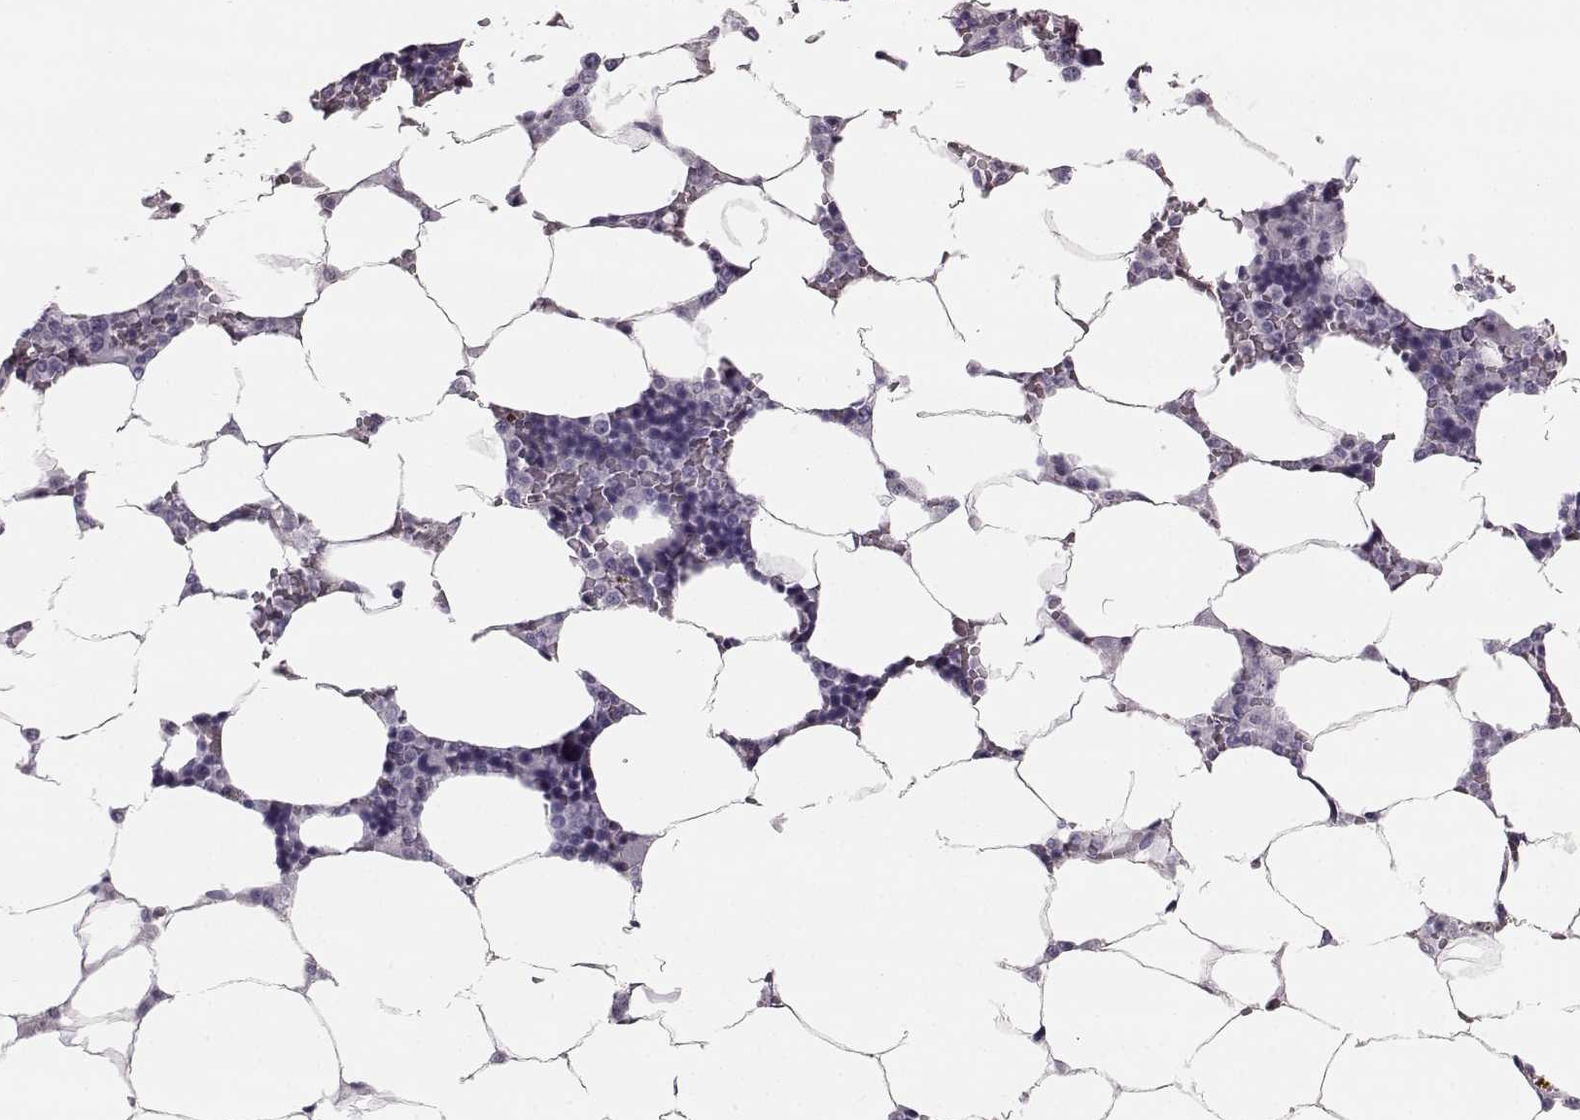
{"staining": {"intensity": "negative", "quantity": "none", "location": "none"}, "tissue": "bone marrow", "cell_type": "Hematopoietic cells", "image_type": "normal", "snomed": [{"axis": "morphology", "description": "Normal tissue, NOS"}, {"axis": "topography", "description": "Bone marrow"}], "caption": "This is an IHC photomicrograph of normal bone marrow. There is no positivity in hematopoietic cells.", "gene": "NPTXR", "patient": {"sex": "male", "age": 63}}